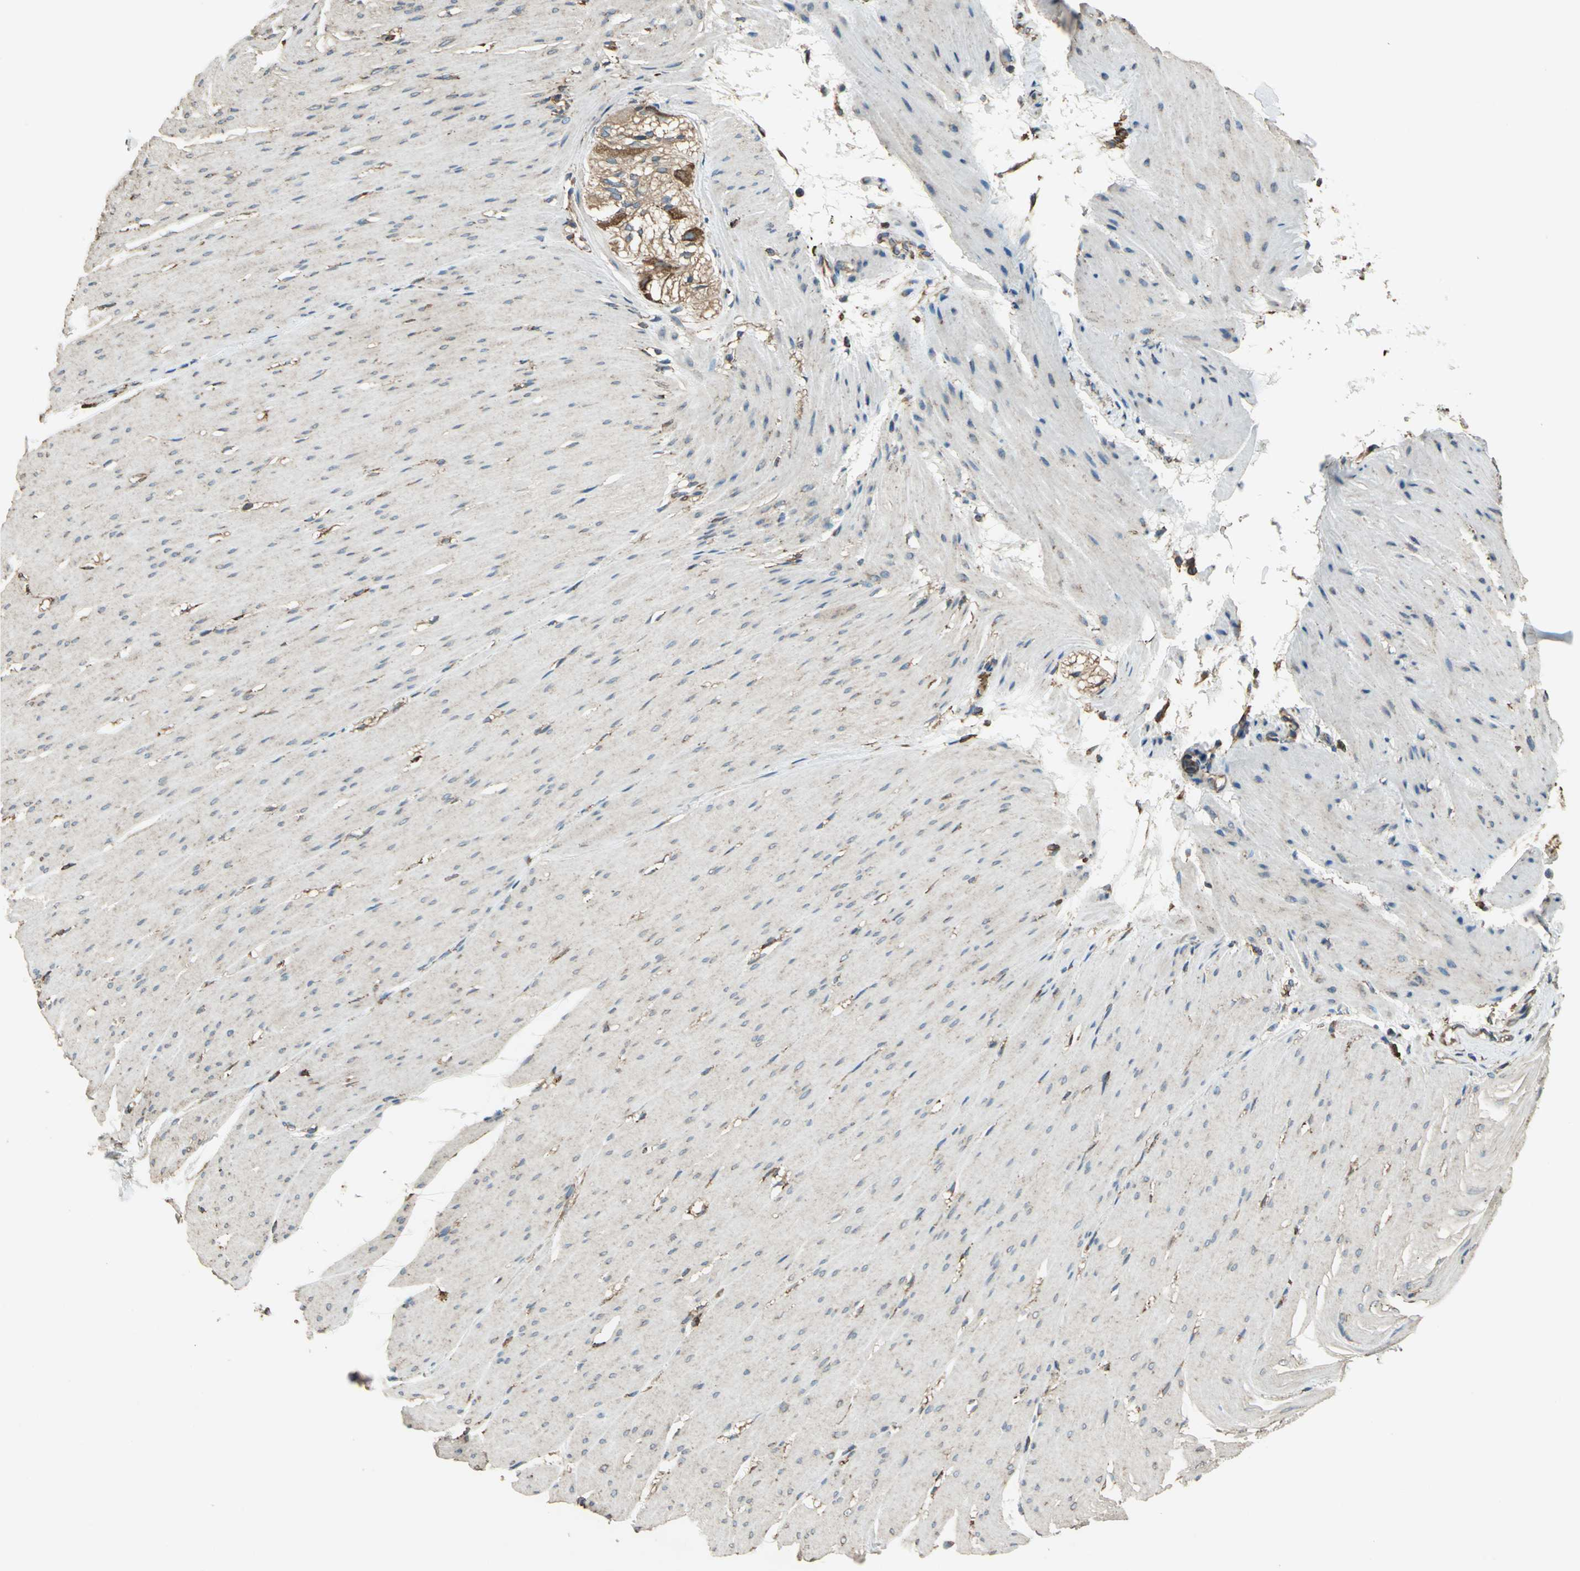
{"staining": {"intensity": "moderate", "quantity": "25%-75%", "location": "cytoplasmic/membranous"}, "tissue": "smooth muscle", "cell_type": "Smooth muscle cells", "image_type": "normal", "snomed": [{"axis": "morphology", "description": "Normal tissue, NOS"}, {"axis": "topography", "description": "Smooth muscle"}, {"axis": "topography", "description": "Colon"}], "caption": "This is an image of IHC staining of benign smooth muscle, which shows moderate expression in the cytoplasmic/membranous of smooth muscle cells.", "gene": "GPANK1", "patient": {"sex": "male", "age": 67}}